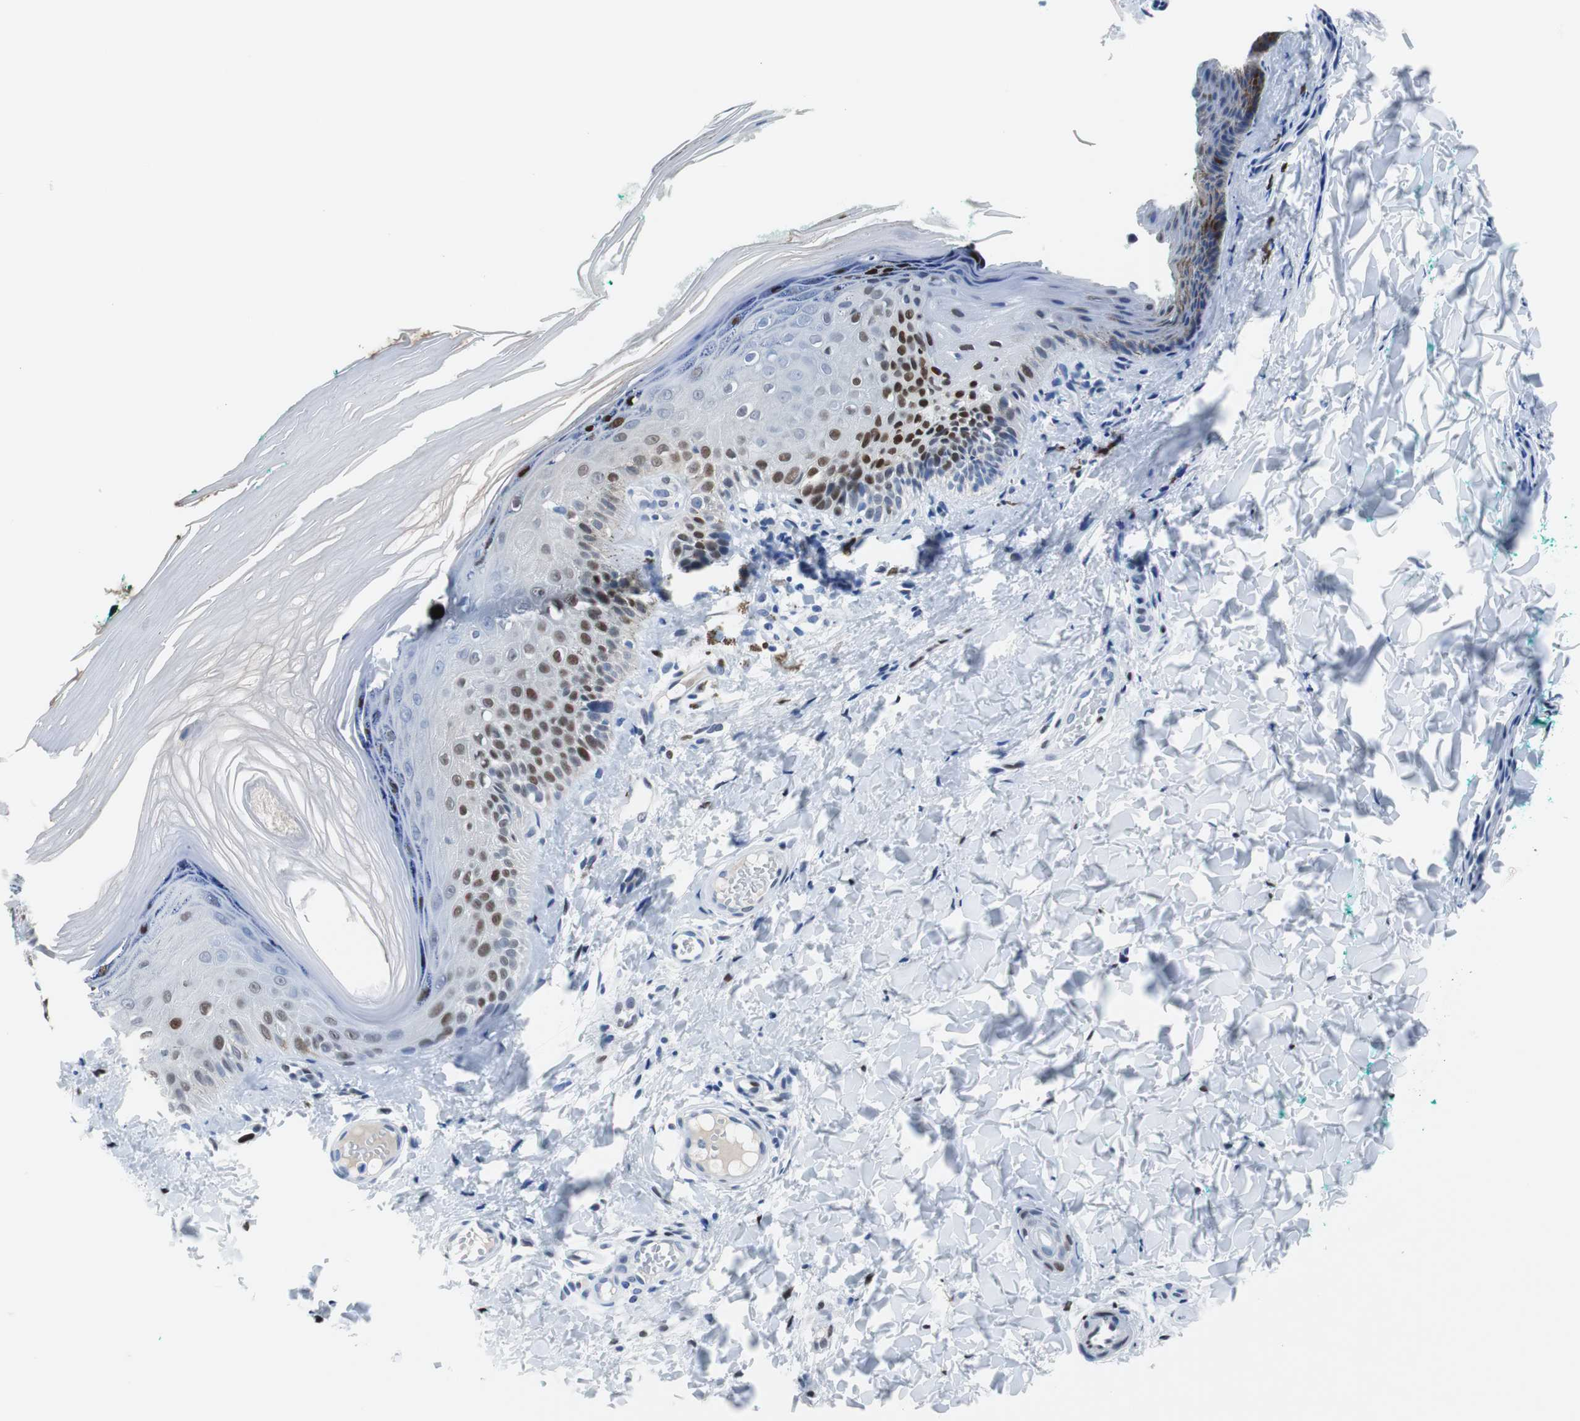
{"staining": {"intensity": "moderate", "quantity": "25%-75%", "location": "nuclear"}, "tissue": "skin", "cell_type": "Fibroblasts", "image_type": "normal", "snomed": [{"axis": "morphology", "description": "Normal tissue, NOS"}, {"axis": "topography", "description": "Skin"}], "caption": "Immunohistochemical staining of normal skin reveals moderate nuclear protein staining in approximately 25%-75% of fibroblasts. The protein of interest is shown in brown color, while the nuclei are stained blue.", "gene": "JUN", "patient": {"sex": "male", "age": 26}}